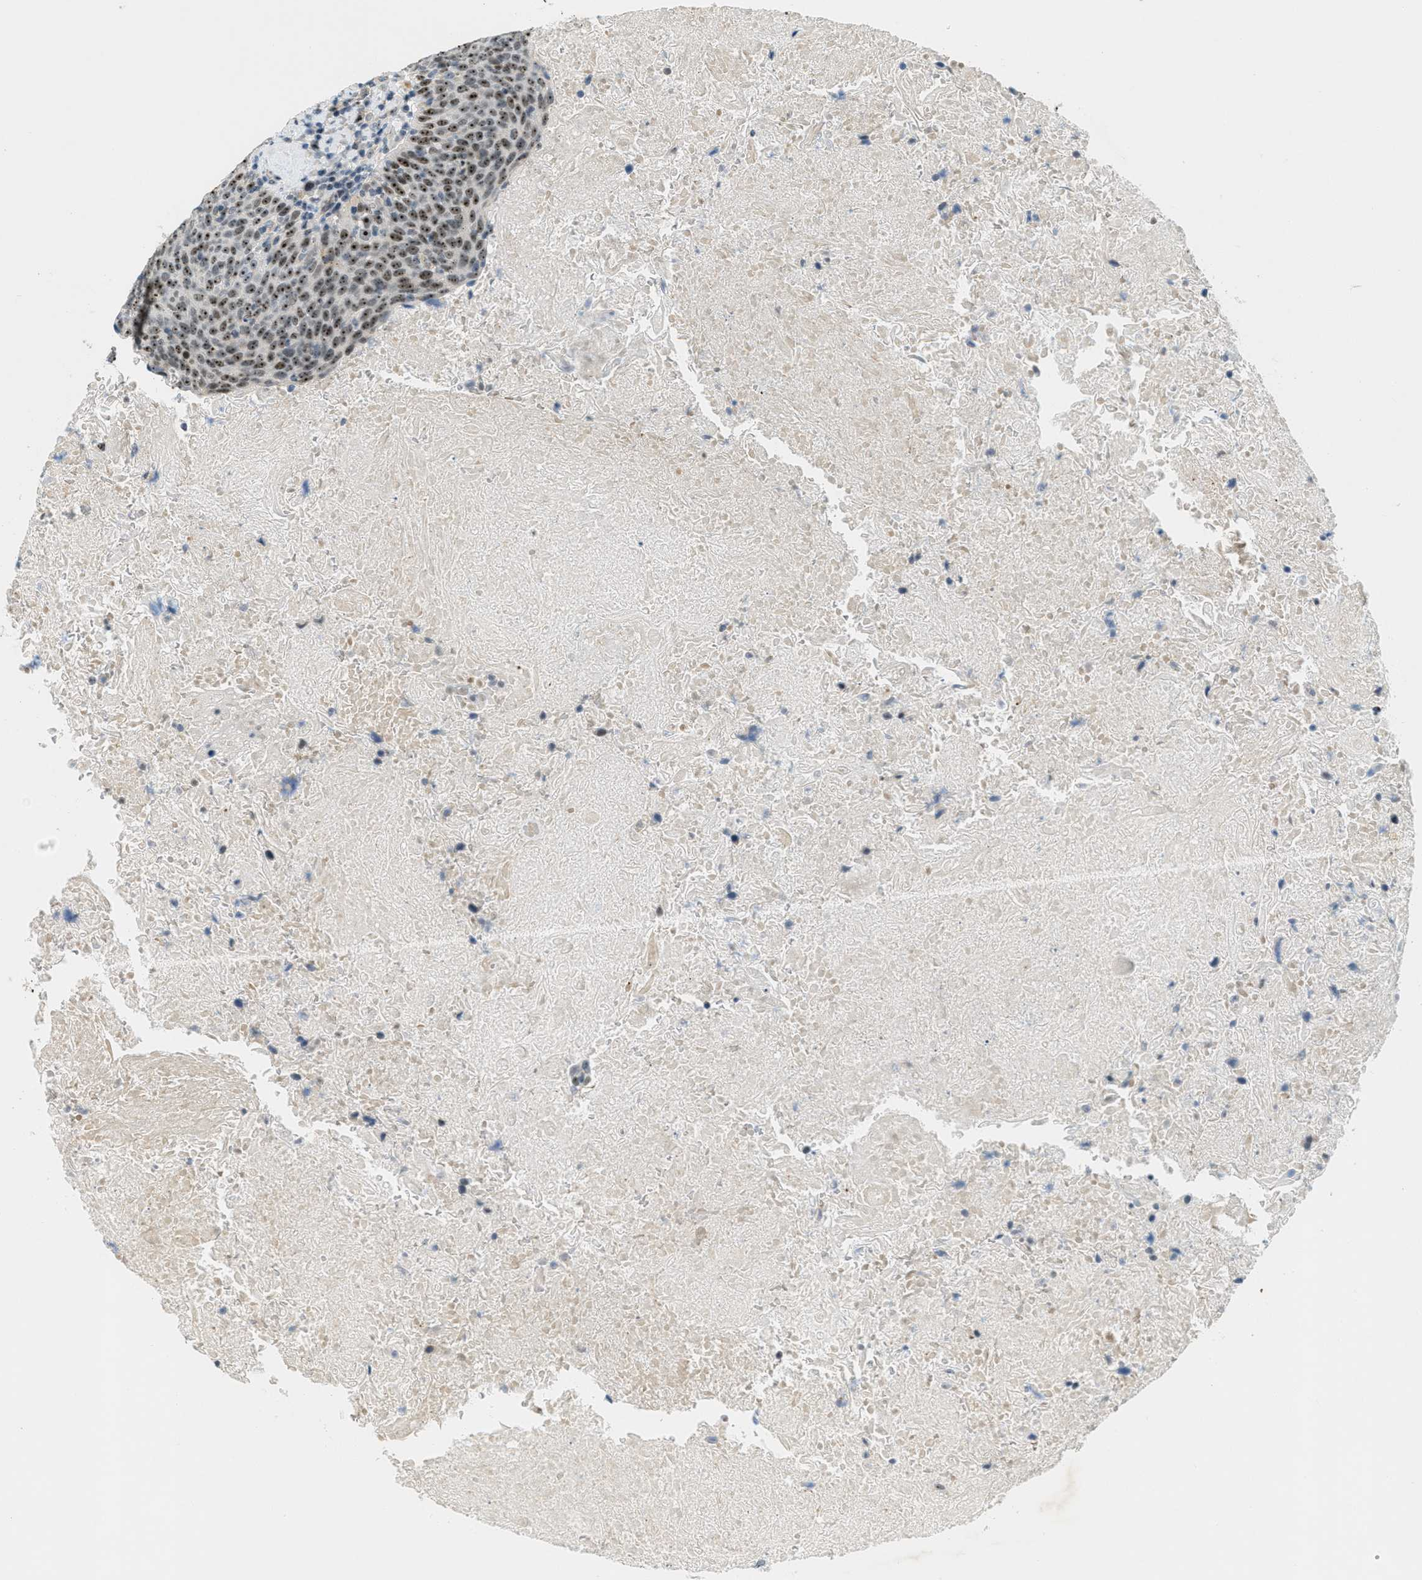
{"staining": {"intensity": "strong", "quantity": "25%-75%", "location": "nuclear"}, "tissue": "head and neck cancer", "cell_type": "Tumor cells", "image_type": "cancer", "snomed": [{"axis": "morphology", "description": "Squamous cell carcinoma, NOS"}, {"axis": "morphology", "description": "Squamous cell carcinoma, metastatic, NOS"}, {"axis": "topography", "description": "Lymph node"}, {"axis": "topography", "description": "Head-Neck"}], "caption": "About 25%-75% of tumor cells in human head and neck squamous cell carcinoma demonstrate strong nuclear protein staining as visualized by brown immunohistochemical staining.", "gene": "DDX47", "patient": {"sex": "male", "age": 62}}